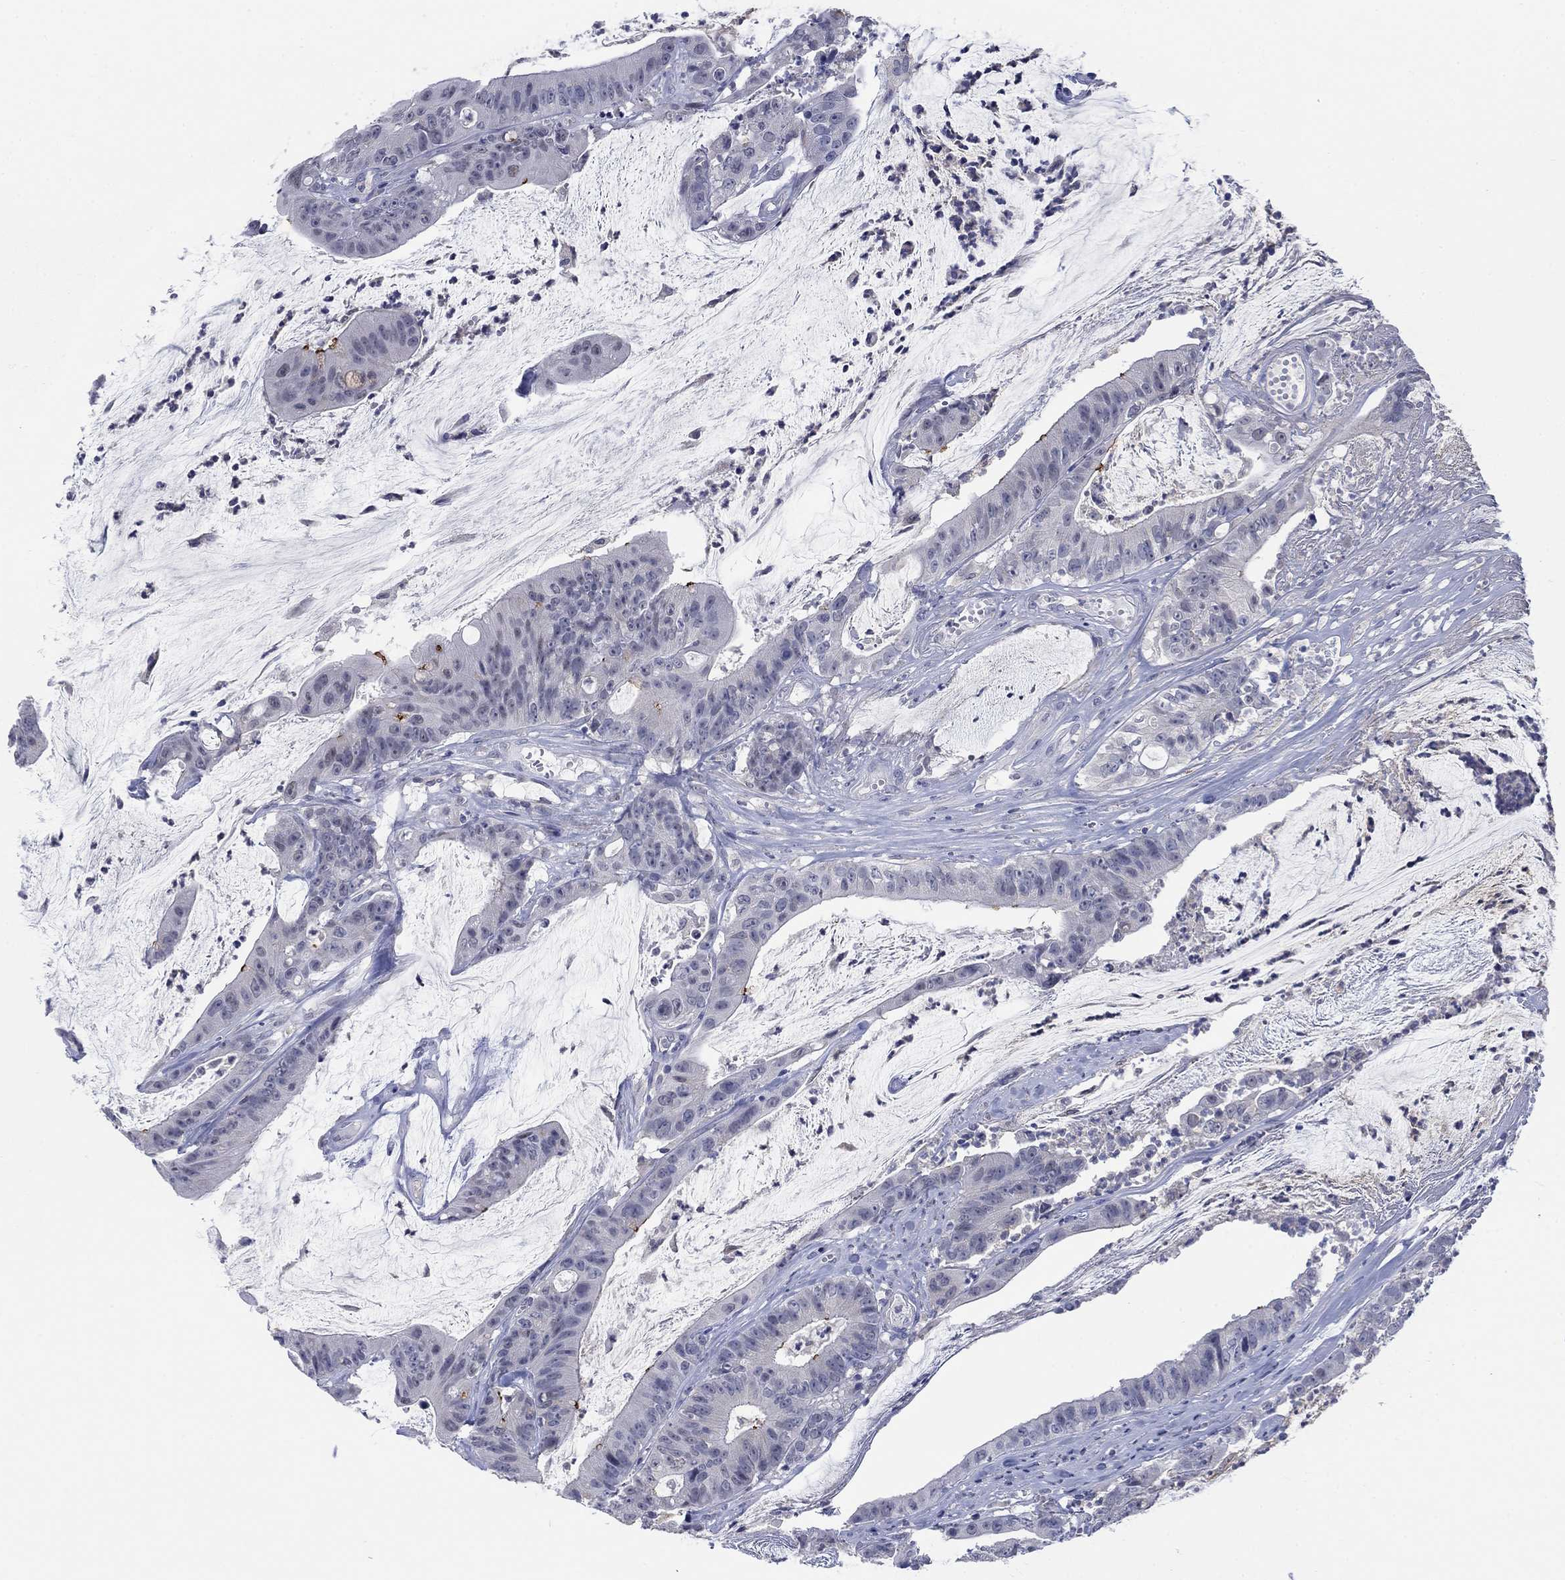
{"staining": {"intensity": "strong", "quantity": "<25%", "location": "cytoplasmic/membranous"}, "tissue": "colorectal cancer", "cell_type": "Tumor cells", "image_type": "cancer", "snomed": [{"axis": "morphology", "description": "Adenocarcinoma, NOS"}, {"axis": "topography", "description": "Colon"}], "caption": "This image shows IHC staining of human colorectal cancer (adenocarcinoma), with medium strong cytoplasmic/membranous positivity in about <25% of tumor cells.", "gene": "FER1L6", "patient": {"sex": "female", "age": 69}}